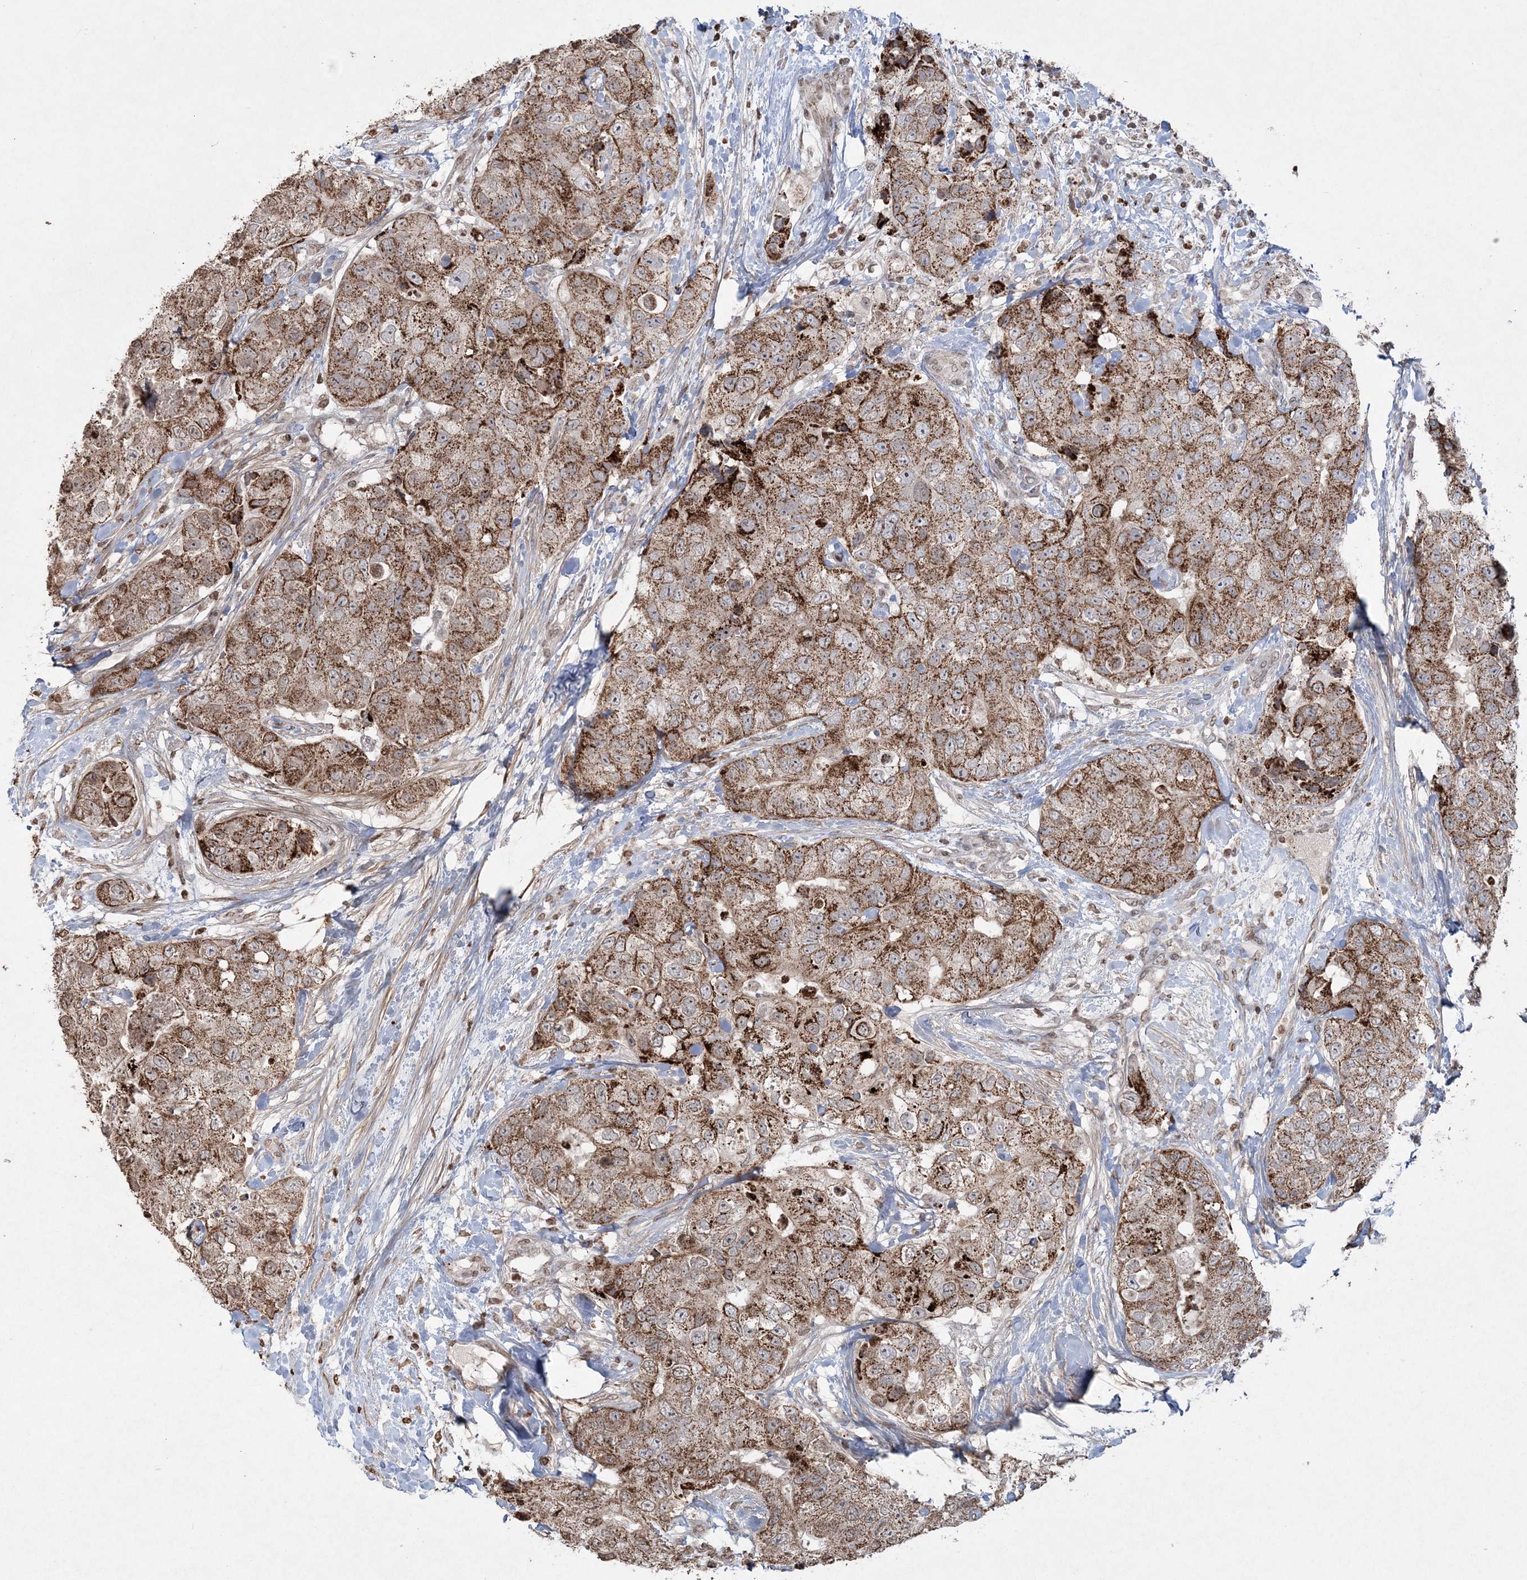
{"staining": {"intensity": "strong", "quantity": ">75%", "location": "cytoplasmic/membranous"}, "tissue": "breast cancer", "cell_type": "Tumor cells", "image_type": "cancer", "snomed": [{"axis": "morphology", "description": "Duct carcinoma"}, {"axis": "topography", "description": "Breast"}], "caption": "There is high levels of strong cytoplasmic/membranous expression in tumor cells of breast cancer (invasive ductal carcinoma), as demonstrated by immunohistochemical staining (brown color).", "gene": "TTC7A", "patient": {"sex": "female", "age": 62}}